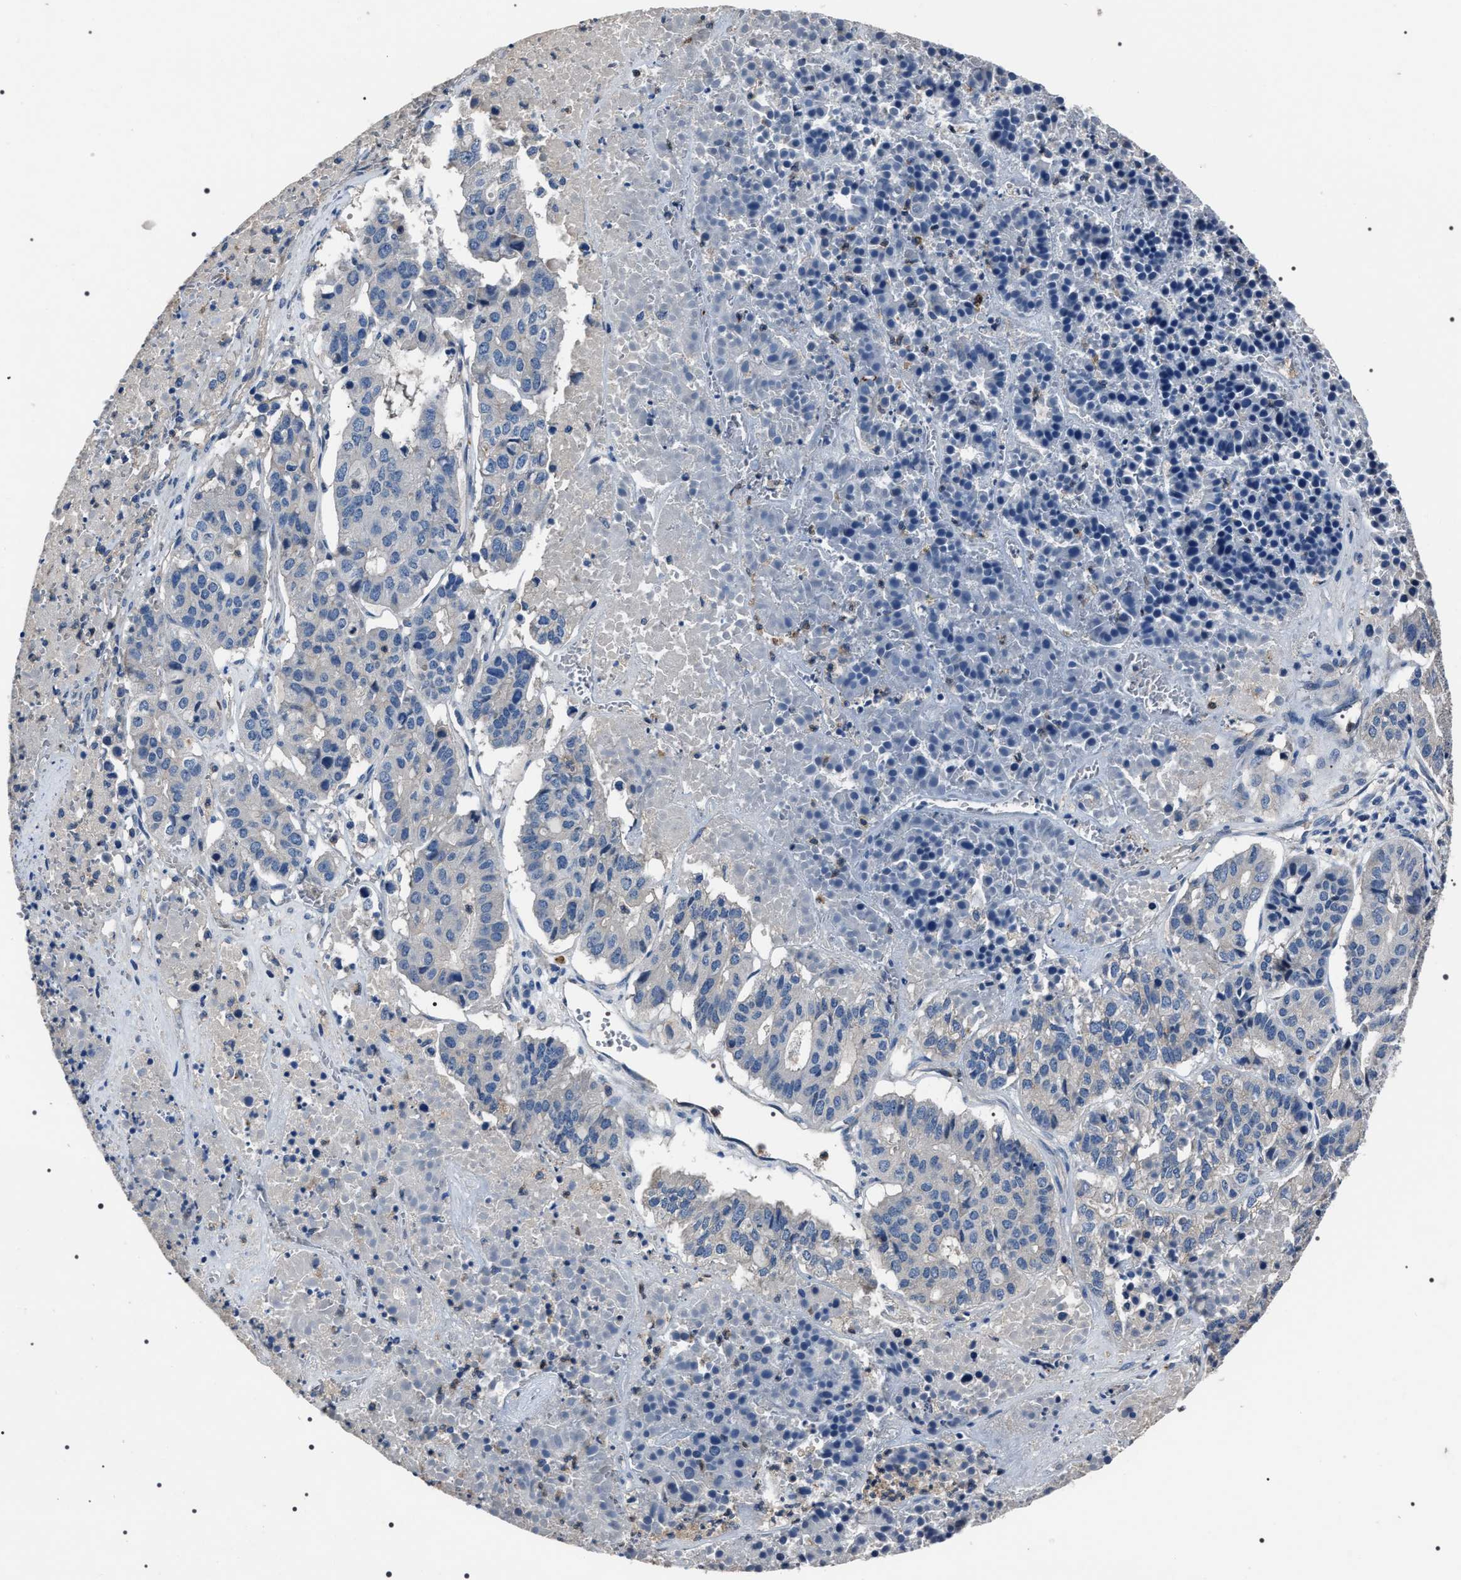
{"staining": {"intensity": "negative", "quantity": "none", "location": "none"}, "tissue": "pancreatic cancer", "cell_type": "Tumor cells", "image_type": "cancer", "snomed": [{"axis": "morphology", "description": "Adenocarcinoma, NOS"}, {"axis": "topography", "description": "Pancreas"}], "caption": "Protein analysis of pancreatic adenocarcinoma exhibits no significant staining in tumor cells.", "gene": "TRIM54", "patient": {"sex": "male", "age": 50}}